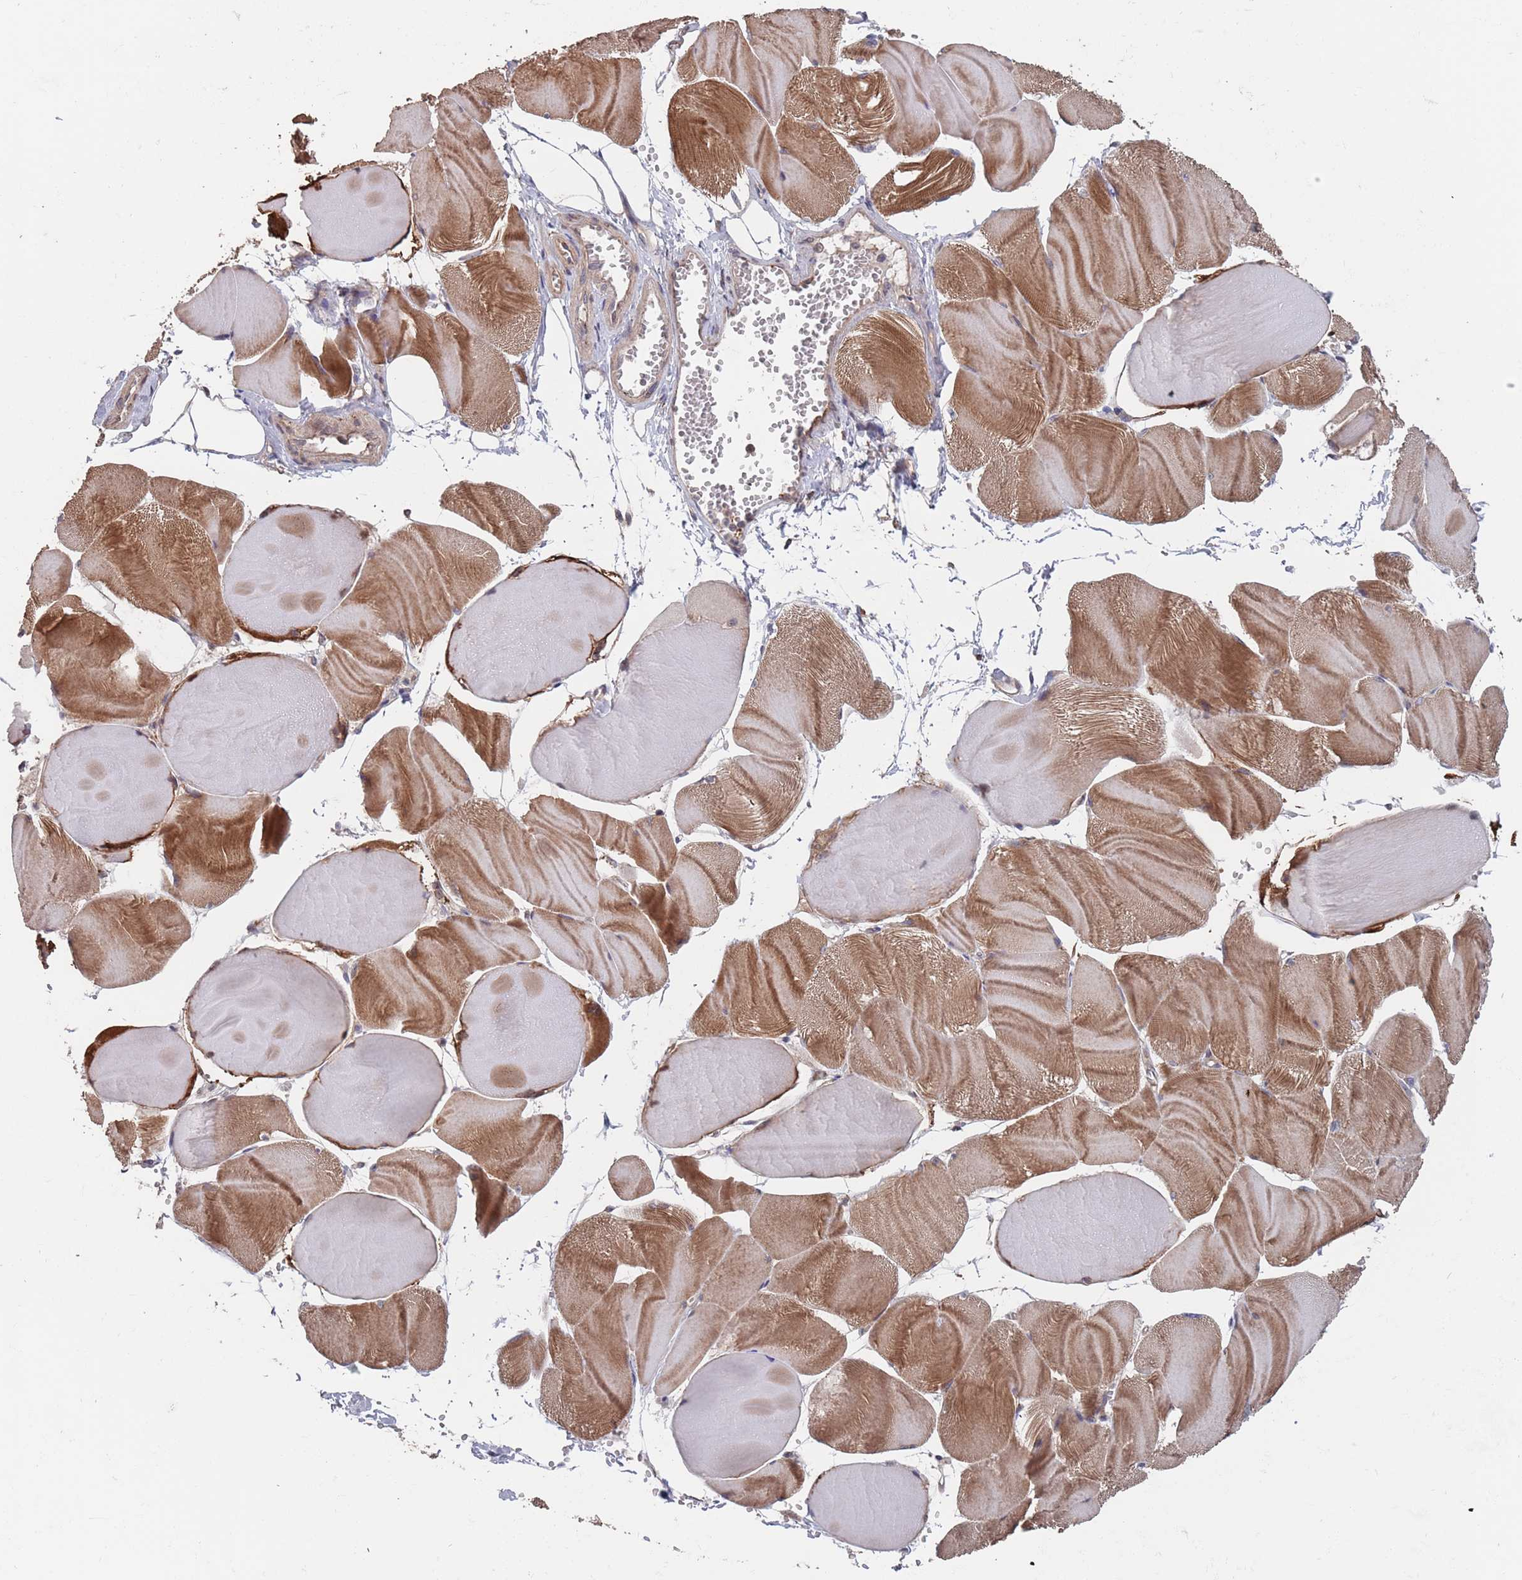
{"staining": {"intensity": "moderate", "quantity": "25%-75%", "location": "cytoplasmic/membranous"}, "tissue": "skeletal muscle", "cell_type": "Myocytes", "image_type": "normal", "snomed": [{"axis": "morphology", "description": "Normal tissue, NOS"}, {"axis": "morphology", "description": "Basal cell carcinoma"}, {"axis": "topography", "description": "Skeletal muscle"}], "caption": "Immunohistochemistry histopathology image of unremarkable skeletal muscle: human skeletal muscle stained using IHC exhibits medium levels of moderate protein expression localized specifically in the cytoplasmic/membranous of myocytes, appearing as a cytoplasmic/membranous brown color.", "gene": "UNC45A", "patient": {"sex": "female", "age": 64}}